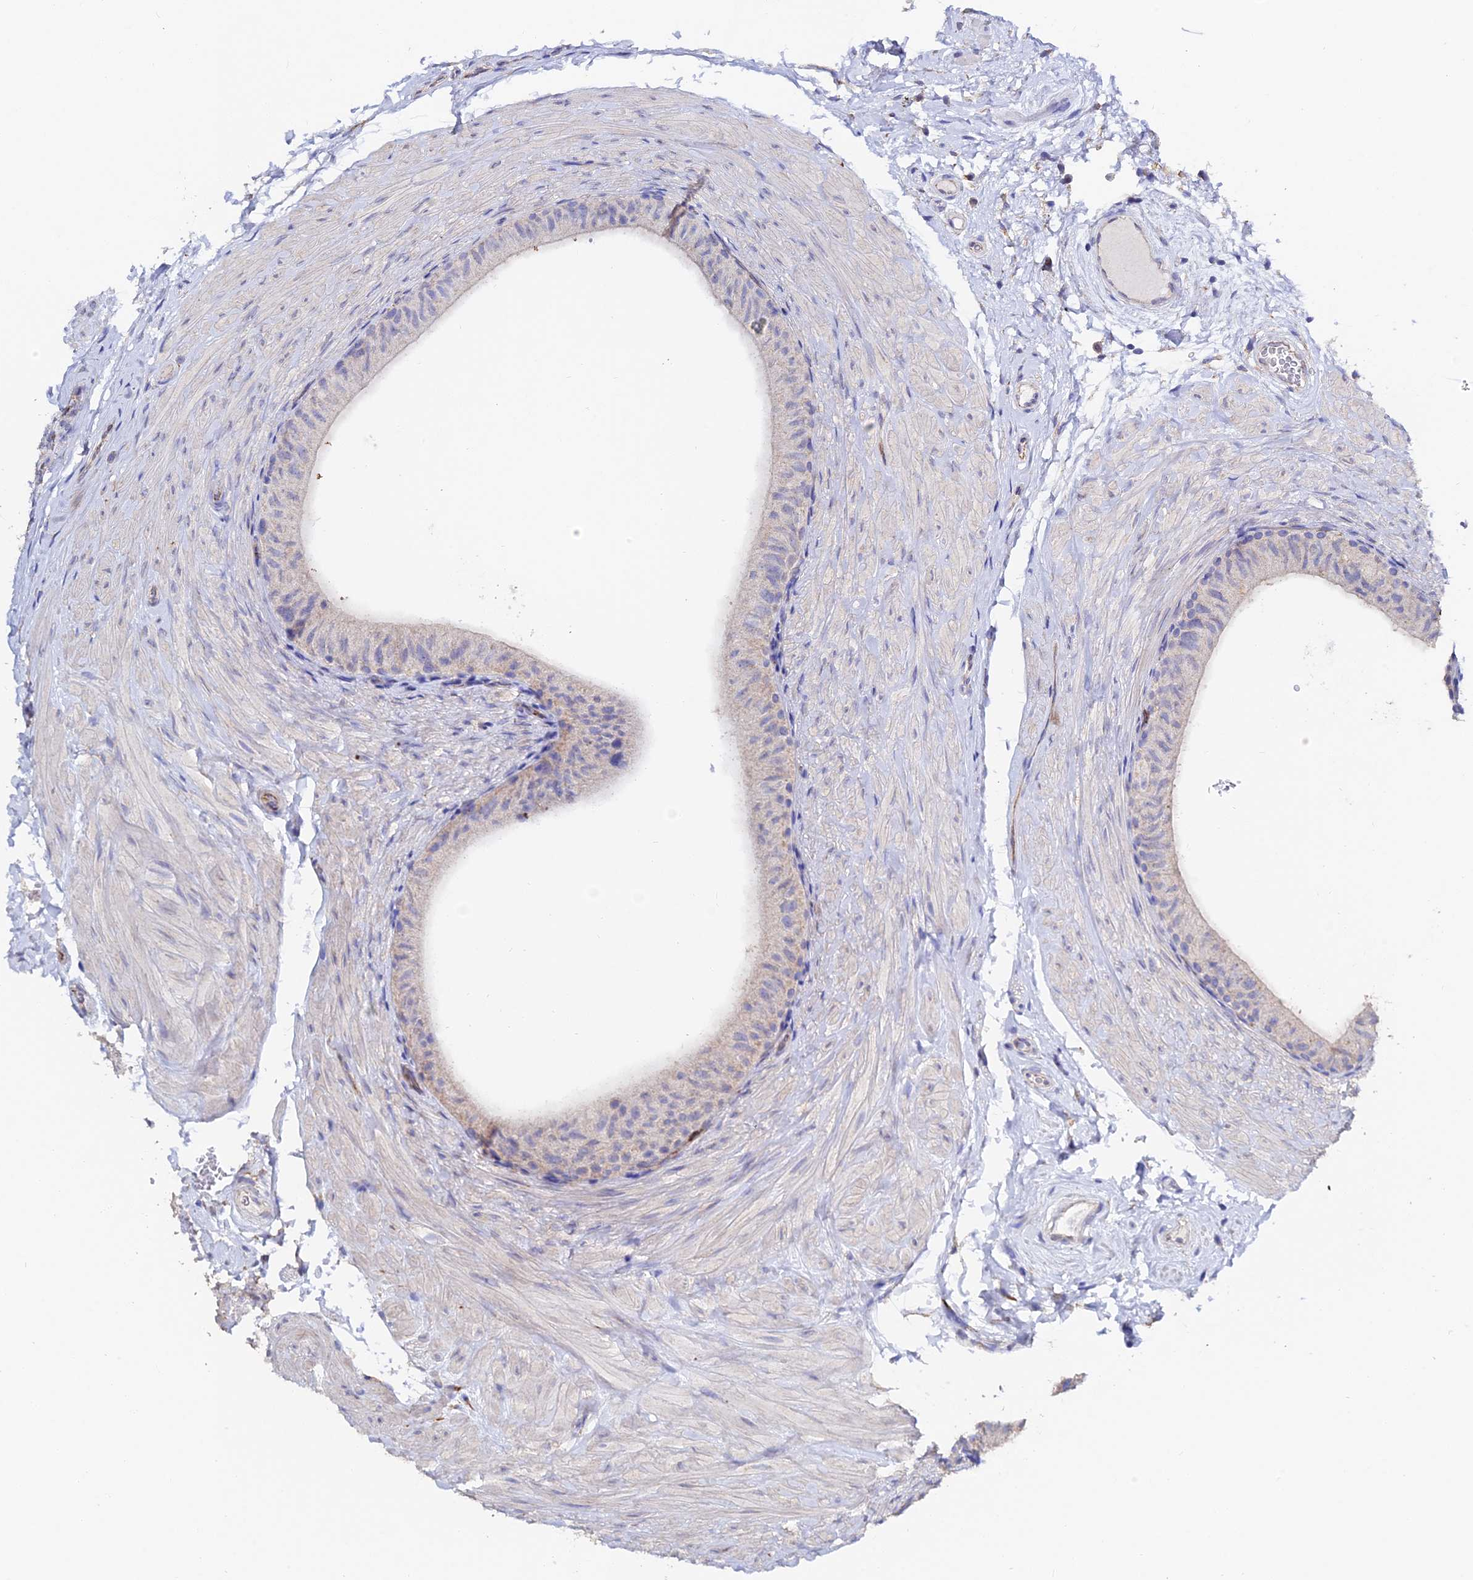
{"staining": {"intensity": "weak", "quantity": "<25%", "location": "cytoplasmic/membranous"}, "tissue": "epididymis", "cell_type": "Glandular cells", "image_type": "normal", "snomed": [{"axis": "morphology", "description": "Normal tissue, NOS"}, {"axis": "topography", "description": "Epididymis"}], "caption": "IHC of unremarkable human epididymis exhibits no positivity in glandular cells. (DAB IHC with hematoxylin counter stain).", "gene": "ESM1", "patient": {"sex": "male", "age": 49}}